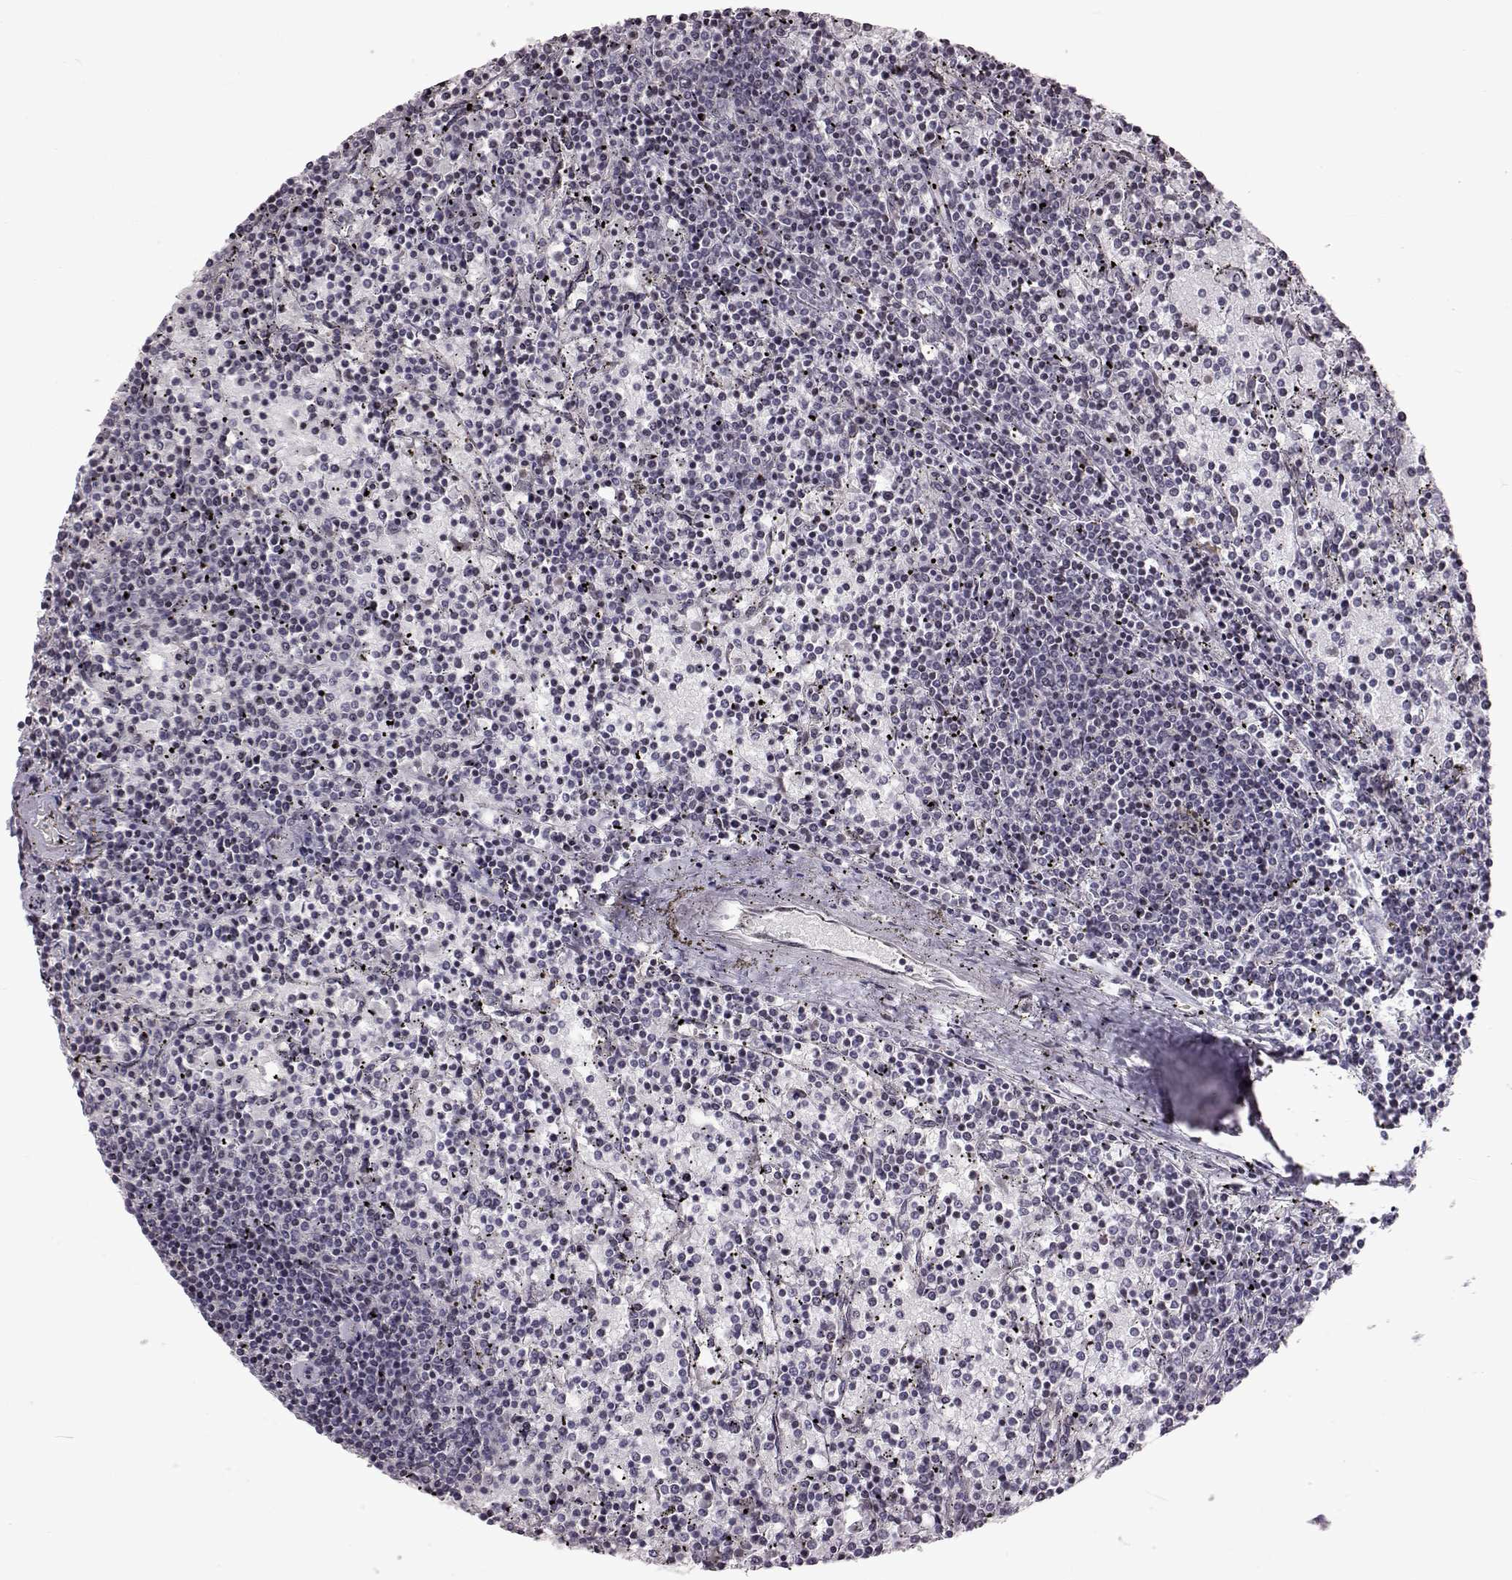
{"staining": {"intensity": "negative", "quantity": "none", "location": "none"}, "tissue": "lymphoma", "cell_type": "Tumor cells", "image_type": "cancer", "snomed": [{"axis": "morphology", "description": "Malignant lymphoma, non-Hodgkin's type, Low grade"}, {"axis": "topography", "description": "Spleen"}], "caption": "This is an IHC image of lymphoma. There is no expression in tumor cells.", "gene": "GAL", "patient": {"sex": "female", "age": 77}}